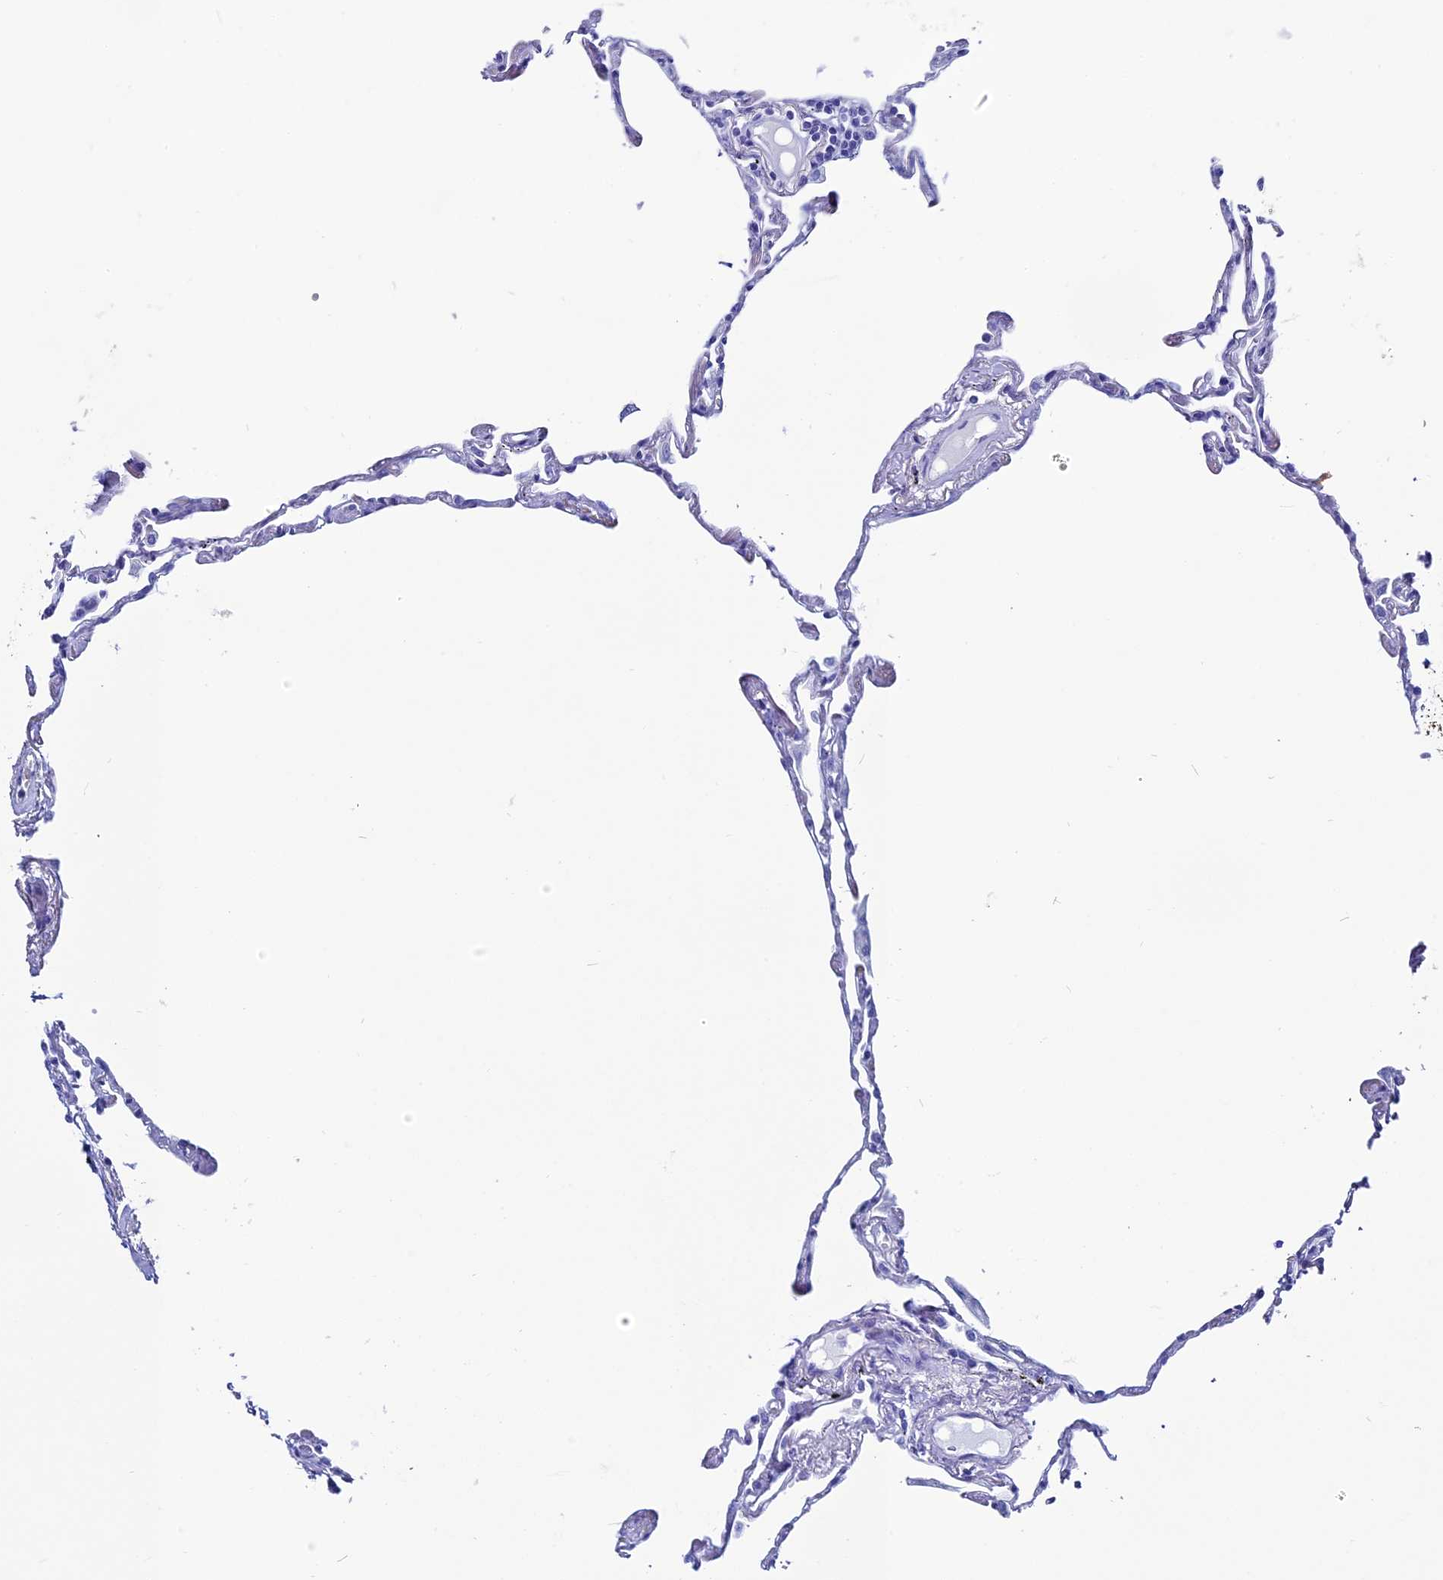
{"staining": {"intensity": "negative", "quantity": "none", "location": "none"}, "tissue": "lung", "cell_type": "Alveolar cells", "image_type": "normal", "snomed": [{"axis": "morphology", "description": "Normal tissue, NOS"}, {"axis": "topography", "description": "Lung"}], "caption": "DAB immunohistochemical staining of benign lung displays no significant expression in alveolar cells.", "gene": "ANKRD29", "patient": {"sex": "female", "age": 67}}